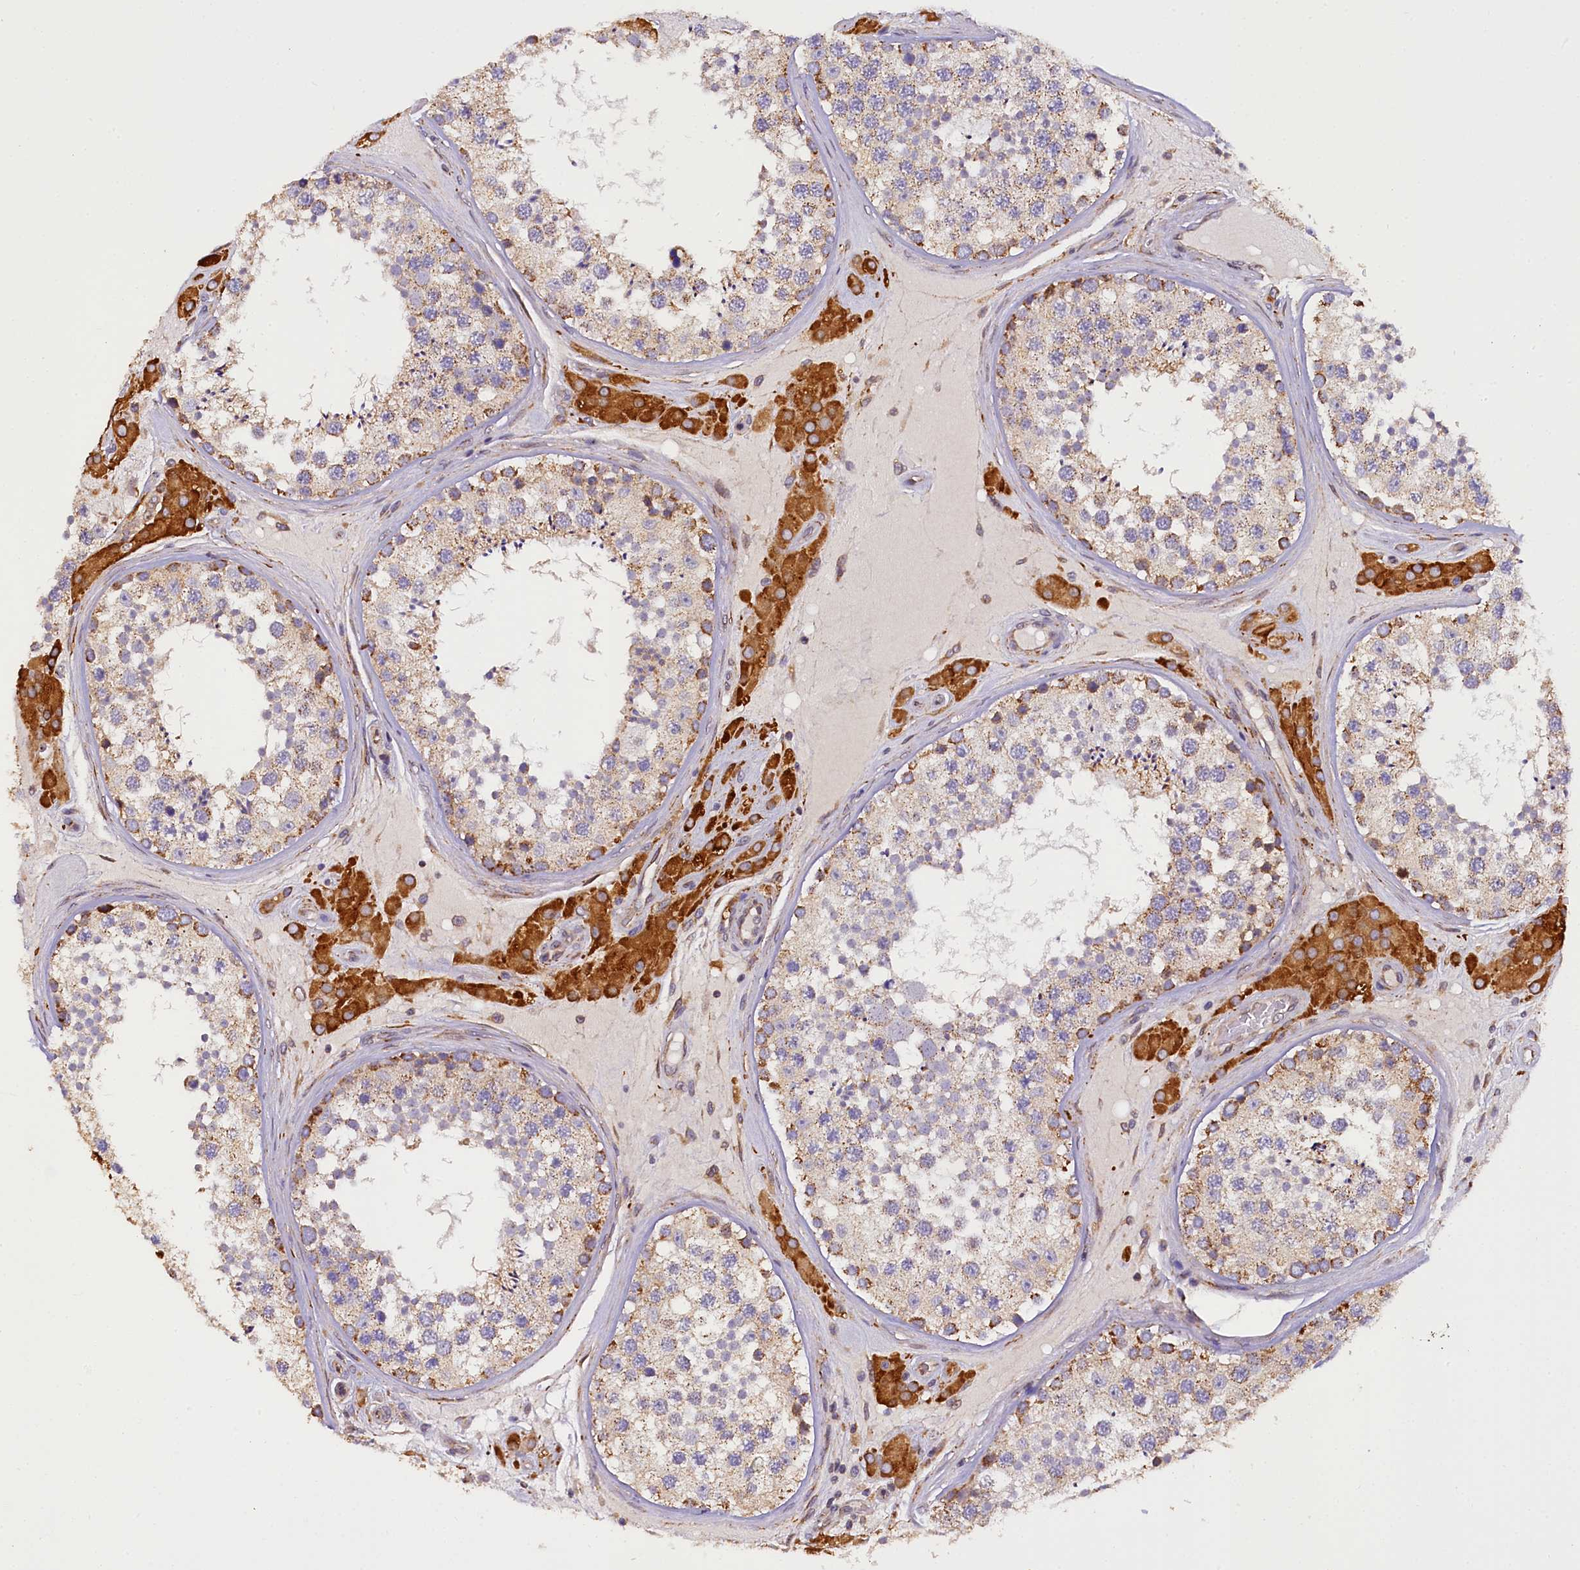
{"staining": {"intensity": "moderate", "quantity": "25%-75%", "location": "cytoplasmic/membranous"}, "tissue": "testis", "cell_type": "Cells in seminiferous ducts", "image_type": "normal", "snomed": [{"axis": "morphology", "description": "Normal tissue, NOS"}, {"axis": "topography", "description": "Testis"}], "caption": "Protein staining reveals moderate cytoplasmic/membranous expression in approximately 25%-75% of cells in seminiferous ducts in normal testis. The staining was performed using DAB (3,3'-diaminobenzidine), with brown indicating positive protein expression. Nuclei are stained blue with hematoxylin.", "gene": "SUPV3L1", "patient": {"sex": "male", "age": 46}}